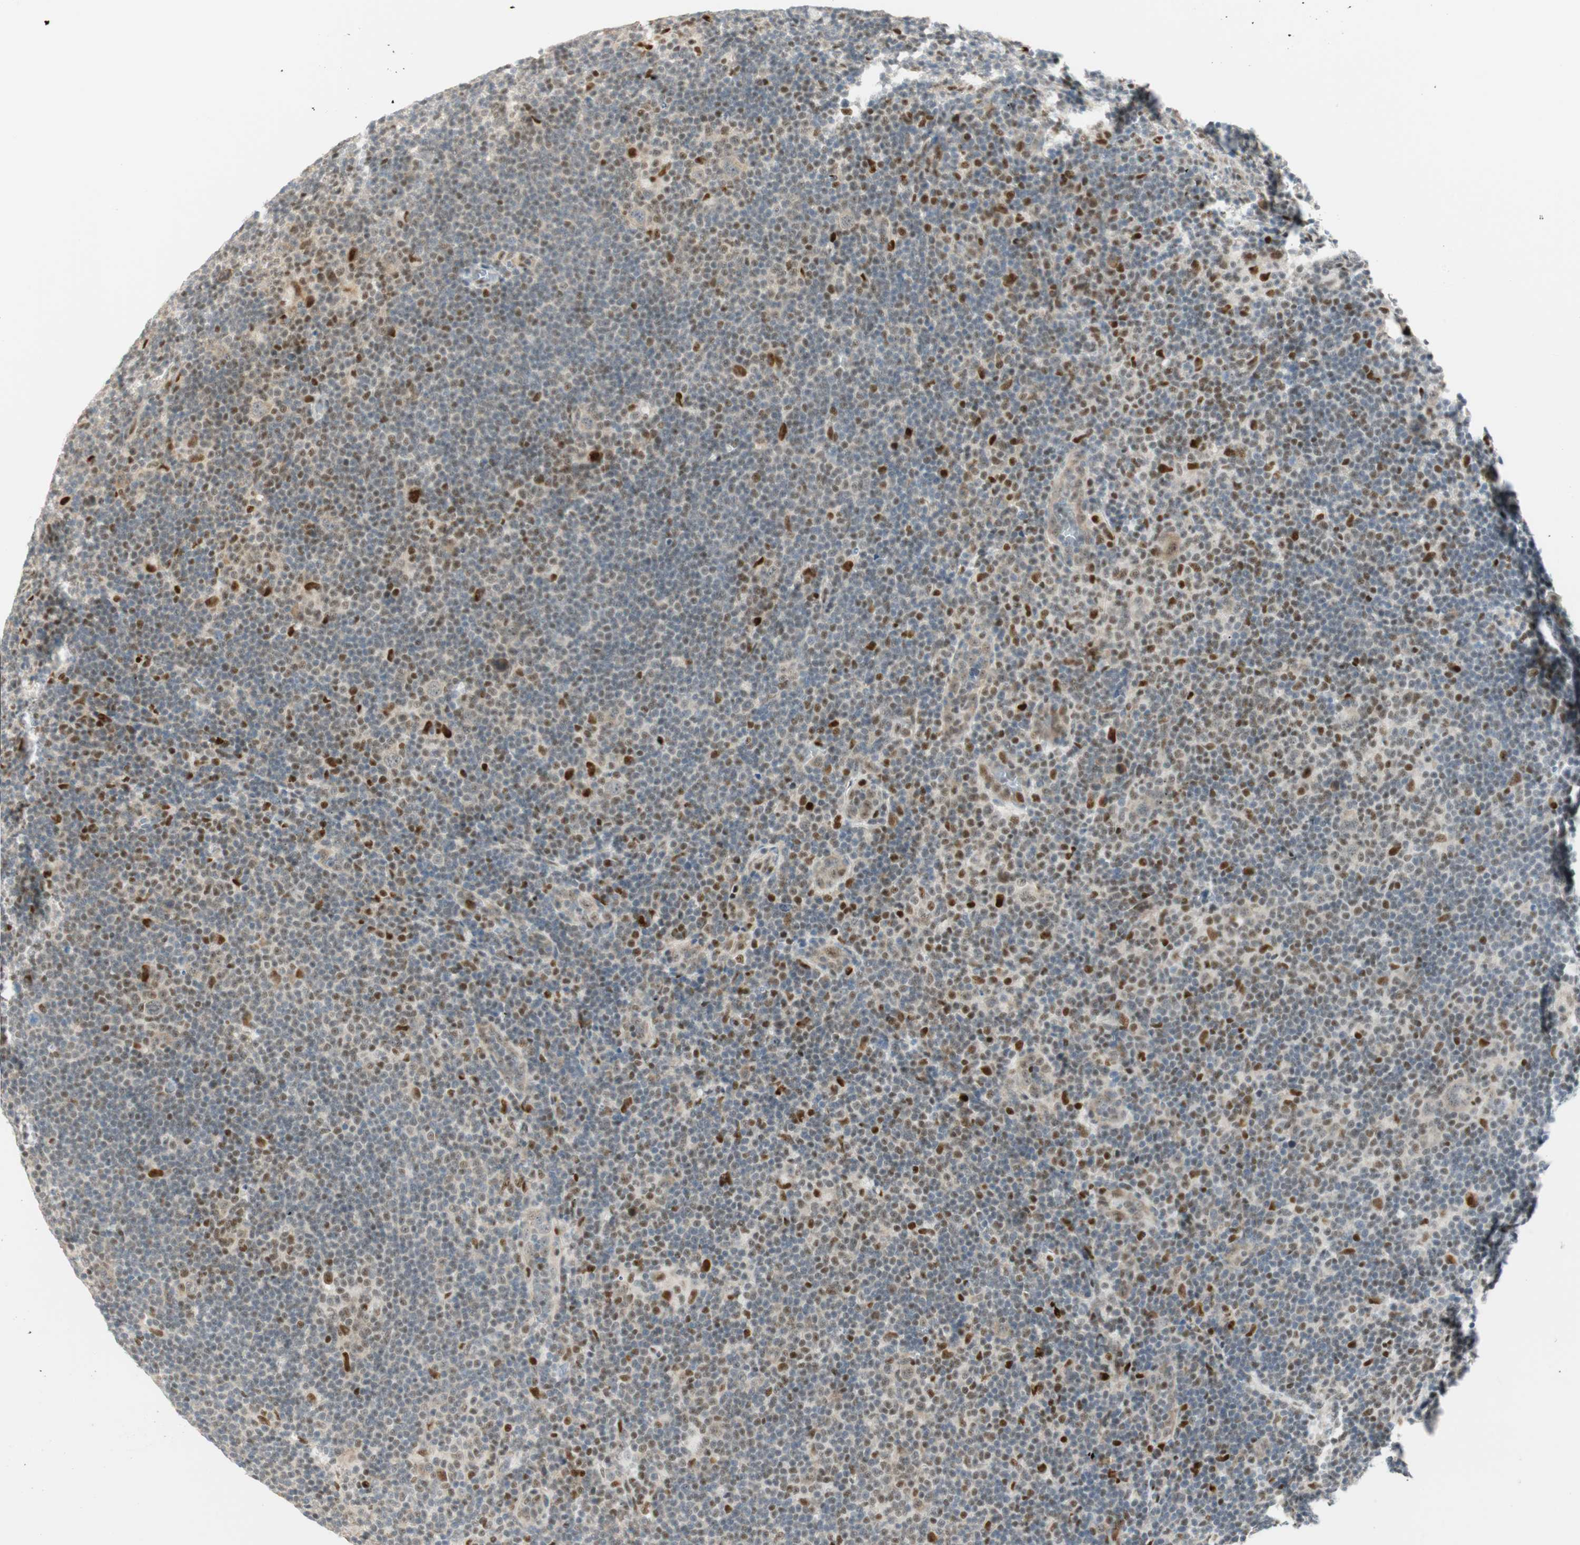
{"staining": {"intensity": "weak", "quantity": "25%-75%", "location": "nuclear"}, "tissue": "lymphoma", "cell_type": "Tumor cells", "image_type": "cancer", "snomed": [{"axis": "morphology", "description": "Hodgkin's disease, NOS"}, {"axis": "topography", "description": "Lymph node"}], "caption": "A brown stain highlights weak nuclear positivity of a protein in human Hodgkin's disease tumor cells. (DAB (3,3'-diaminobenzidine) IHC, brown staining for protein, blue staining for nuclei).", "gene": "MSX2", "patient": {"sex": "female", "age": 57}}